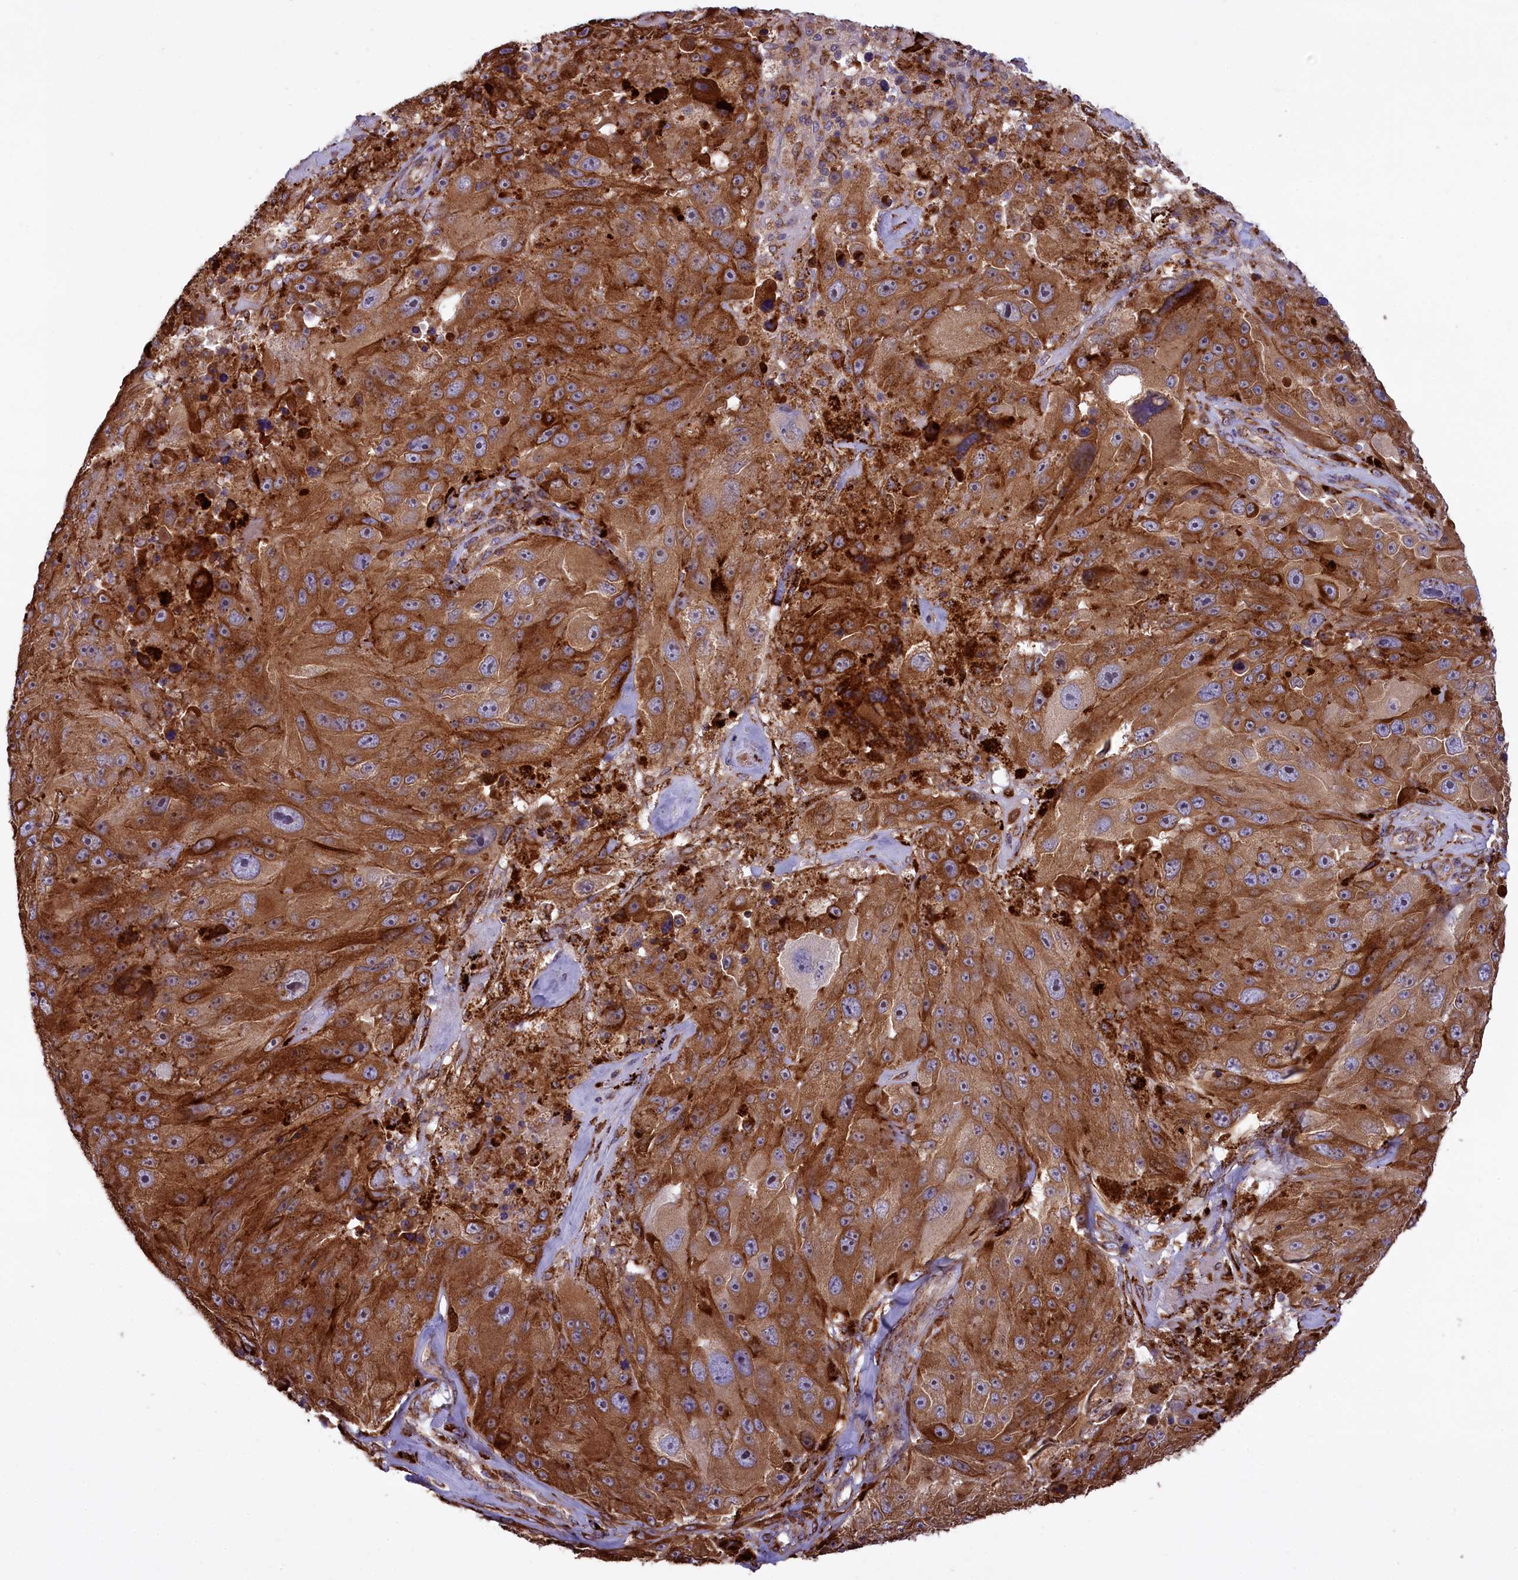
{"staining": {"intensity": "strong", "quantity": ">75%", "location": "cytoplasmic/membranous"}, "tissue": "melanoma", "cell_type": "Tumor cells", "image_type": "cancer", "snomed": [{"axis": "morphology", "description": "Malignant melanoma, Metastatic site"}, {"axis": "topography", "description": "Lymph node"}], "caption": "Strong cytoplasmic/membranous protein expression is appreciated in approximately >75% of tumor cells in melanoma.", "gene": "MAN2B1", "patient": {"sex": "male", "age": 62}}